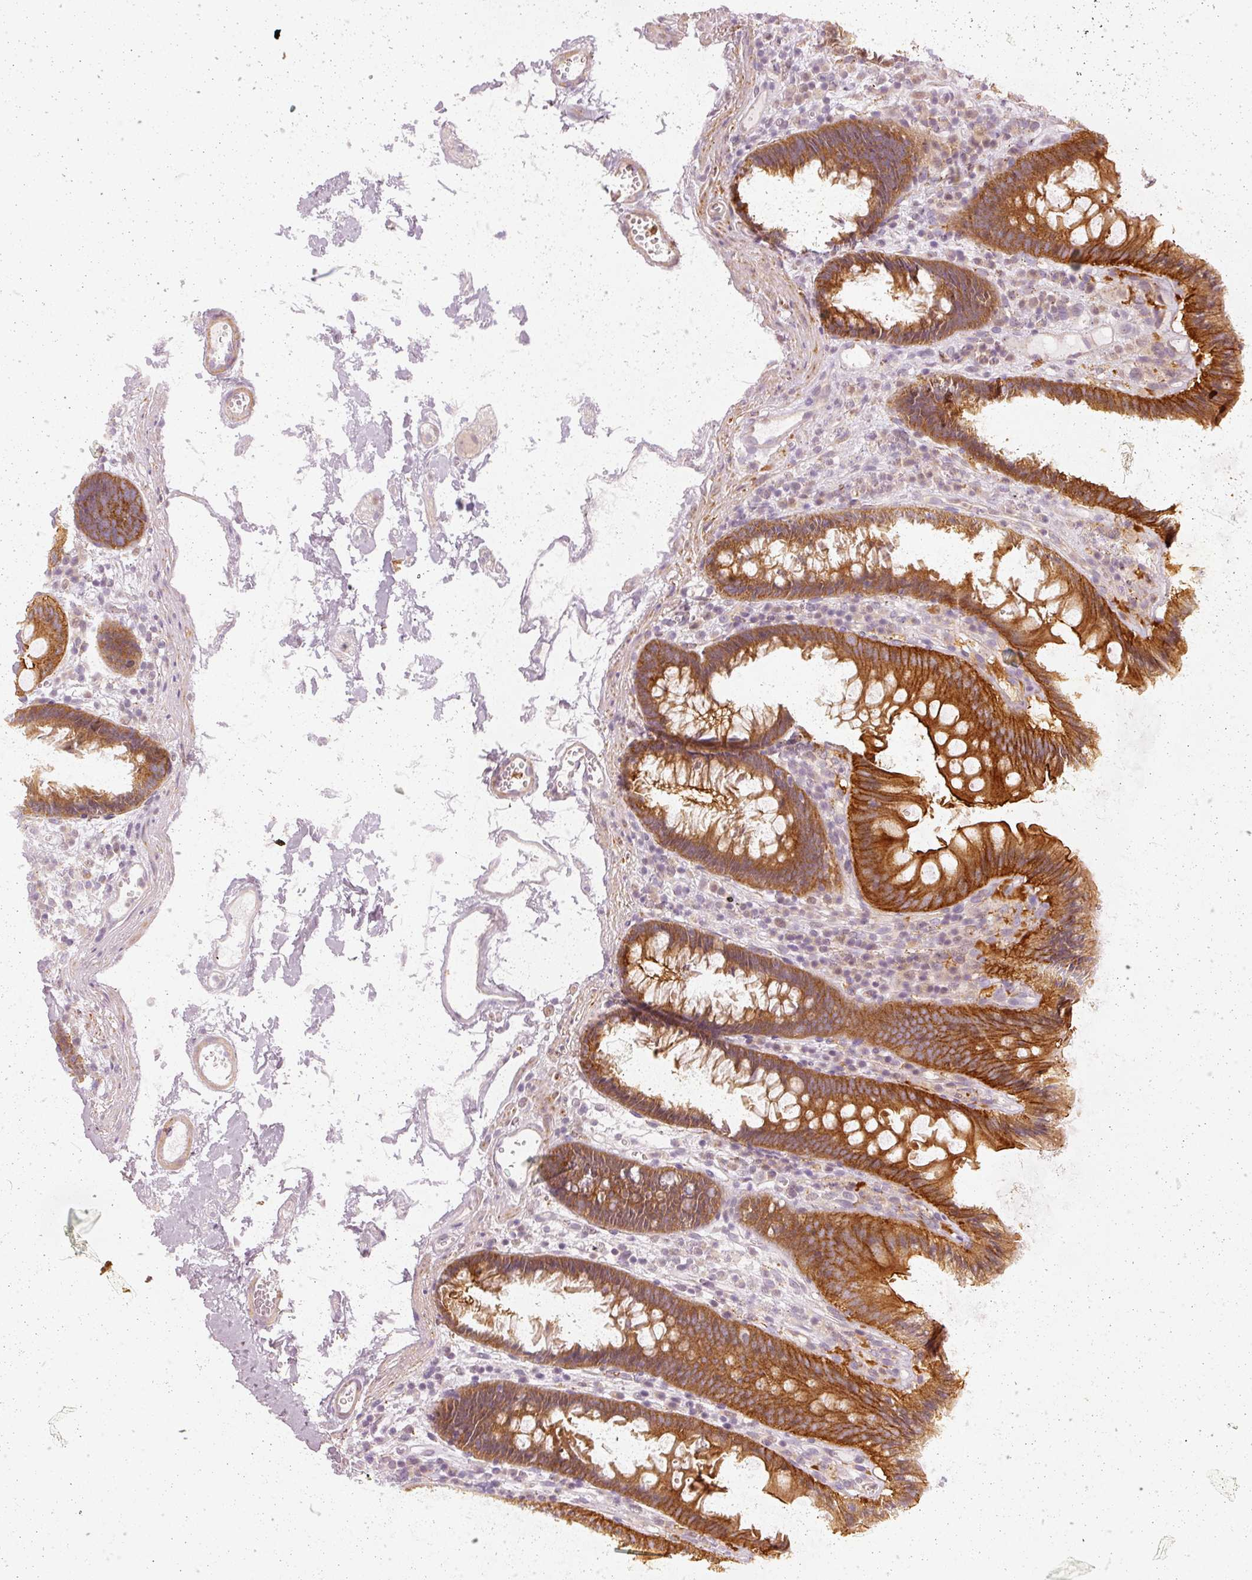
{"staining": {"intensity": "weak", "quantity": "25%-75%", "location": "cytoplasmic/membranous"}, "tissue": "colon", "cell_type": "Endothelial cells", "image_type": "normal", "snomed": [{"axis": "morphology", "description": "Normal tissue, NOS"}, {"axis": "topography", "description": "Colon"}], "caption": "Unremarkable colon was stained to show a protein in brown. There is low levels of weak cytoplasmic/membranous expression in approximately 25%-75% of endothelial cells. Ihc stains the protein of interest in brown and the nuclei are stained blue.", "gene": "DAPP1", "patient": {"sex": "male", "age": 84}}